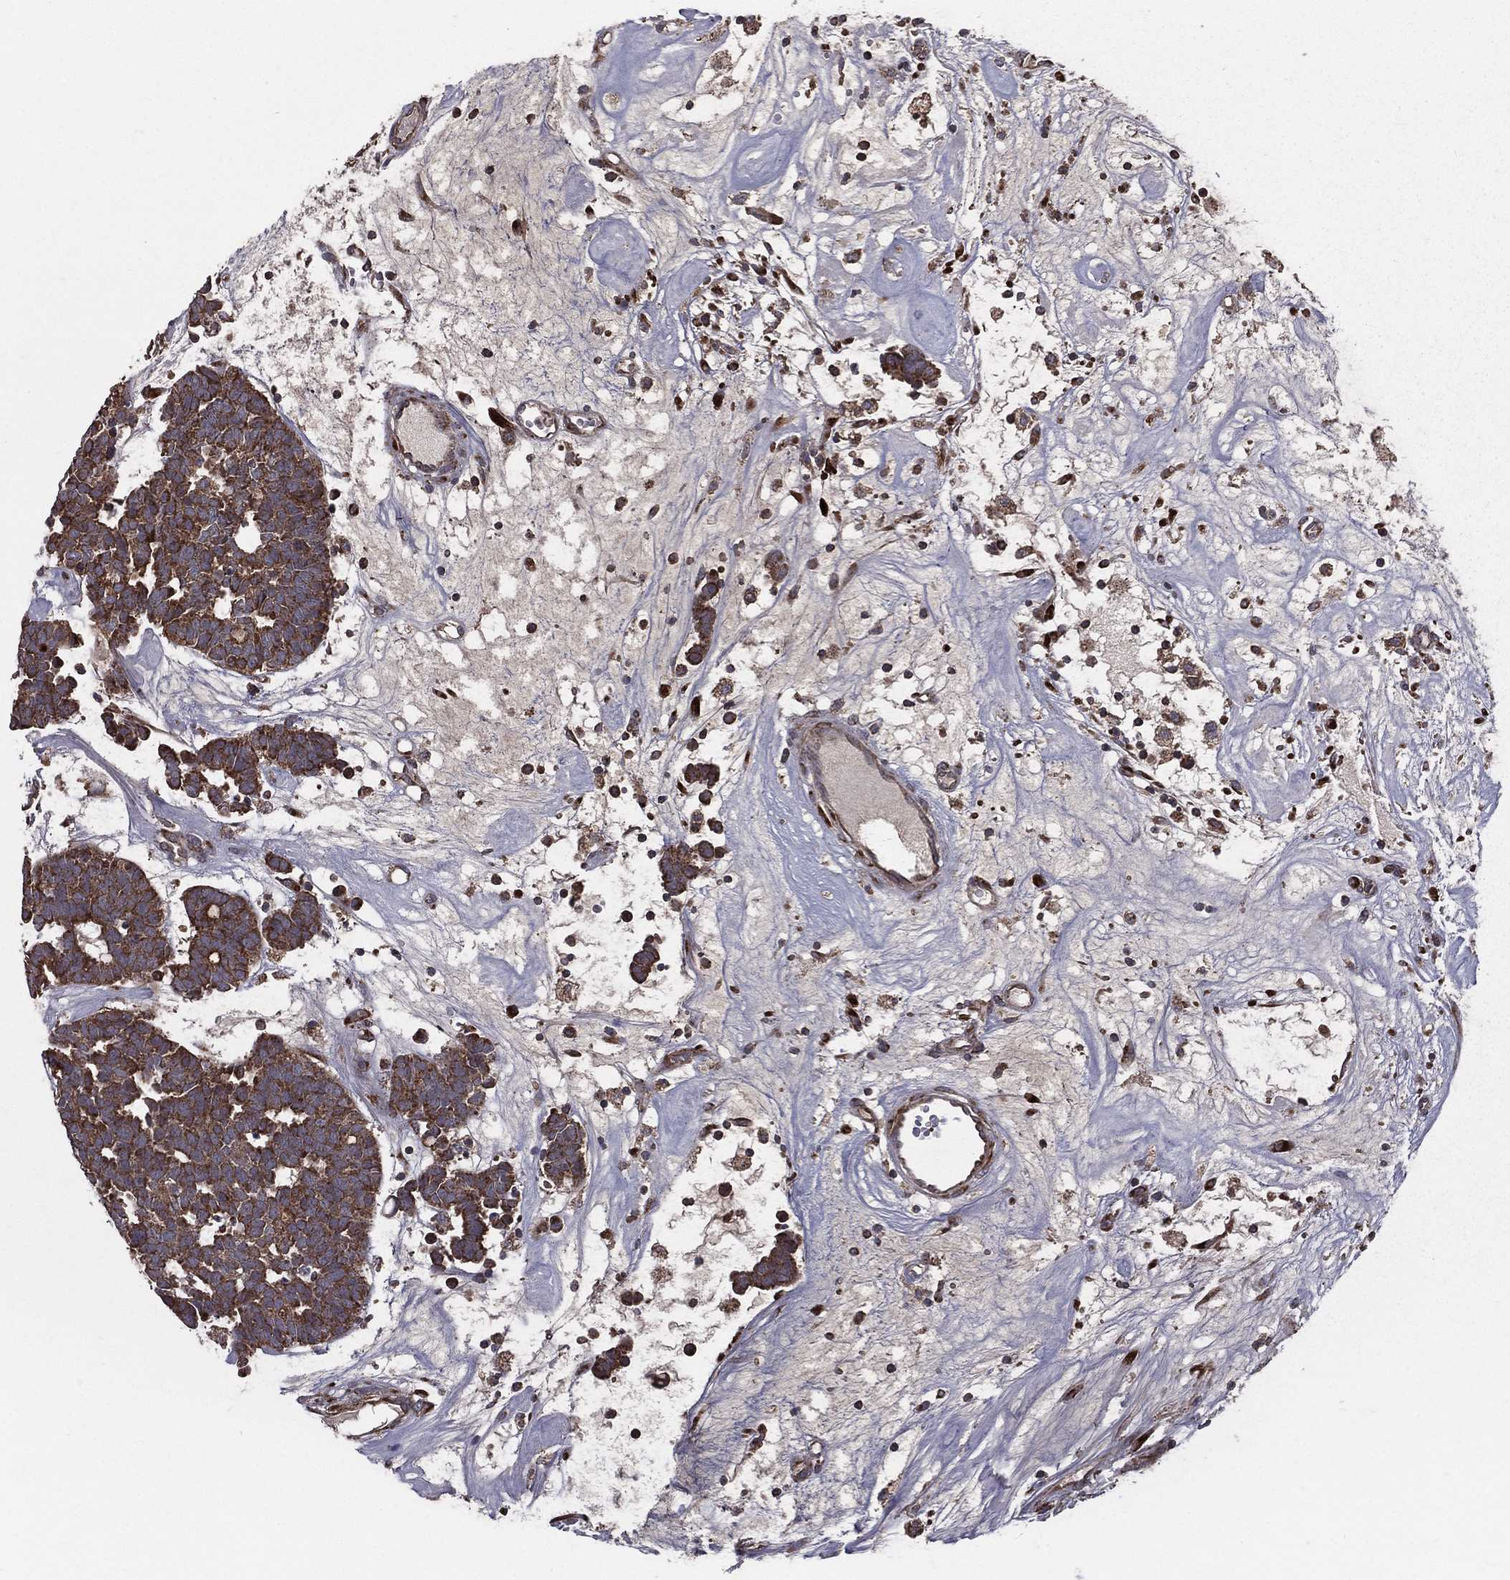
{"staining": {"intensity": "moderate", "quantity": ">75%", "location": "cytoplasmic/membranous"}, "tissue": "head and neck cancer", "cell_type": "Tumor cells", "image_type": "cancer", "snomed": [{"axis": "morphology", "description": "Adenocarcinoma, NOS"}, {"axis": "topography", "description": "Head-Neck"}], "caption": "DAB immunohistochemical staining of head and neck cancer (adenocarcinoma) exhibits moderate cytoplasmic/membranous protein expression in approximately >75% of tumor cells. Nuclei are stained in blue.", "gene": "OLFML1", "patient": {"sex": "female", "age": 81}}